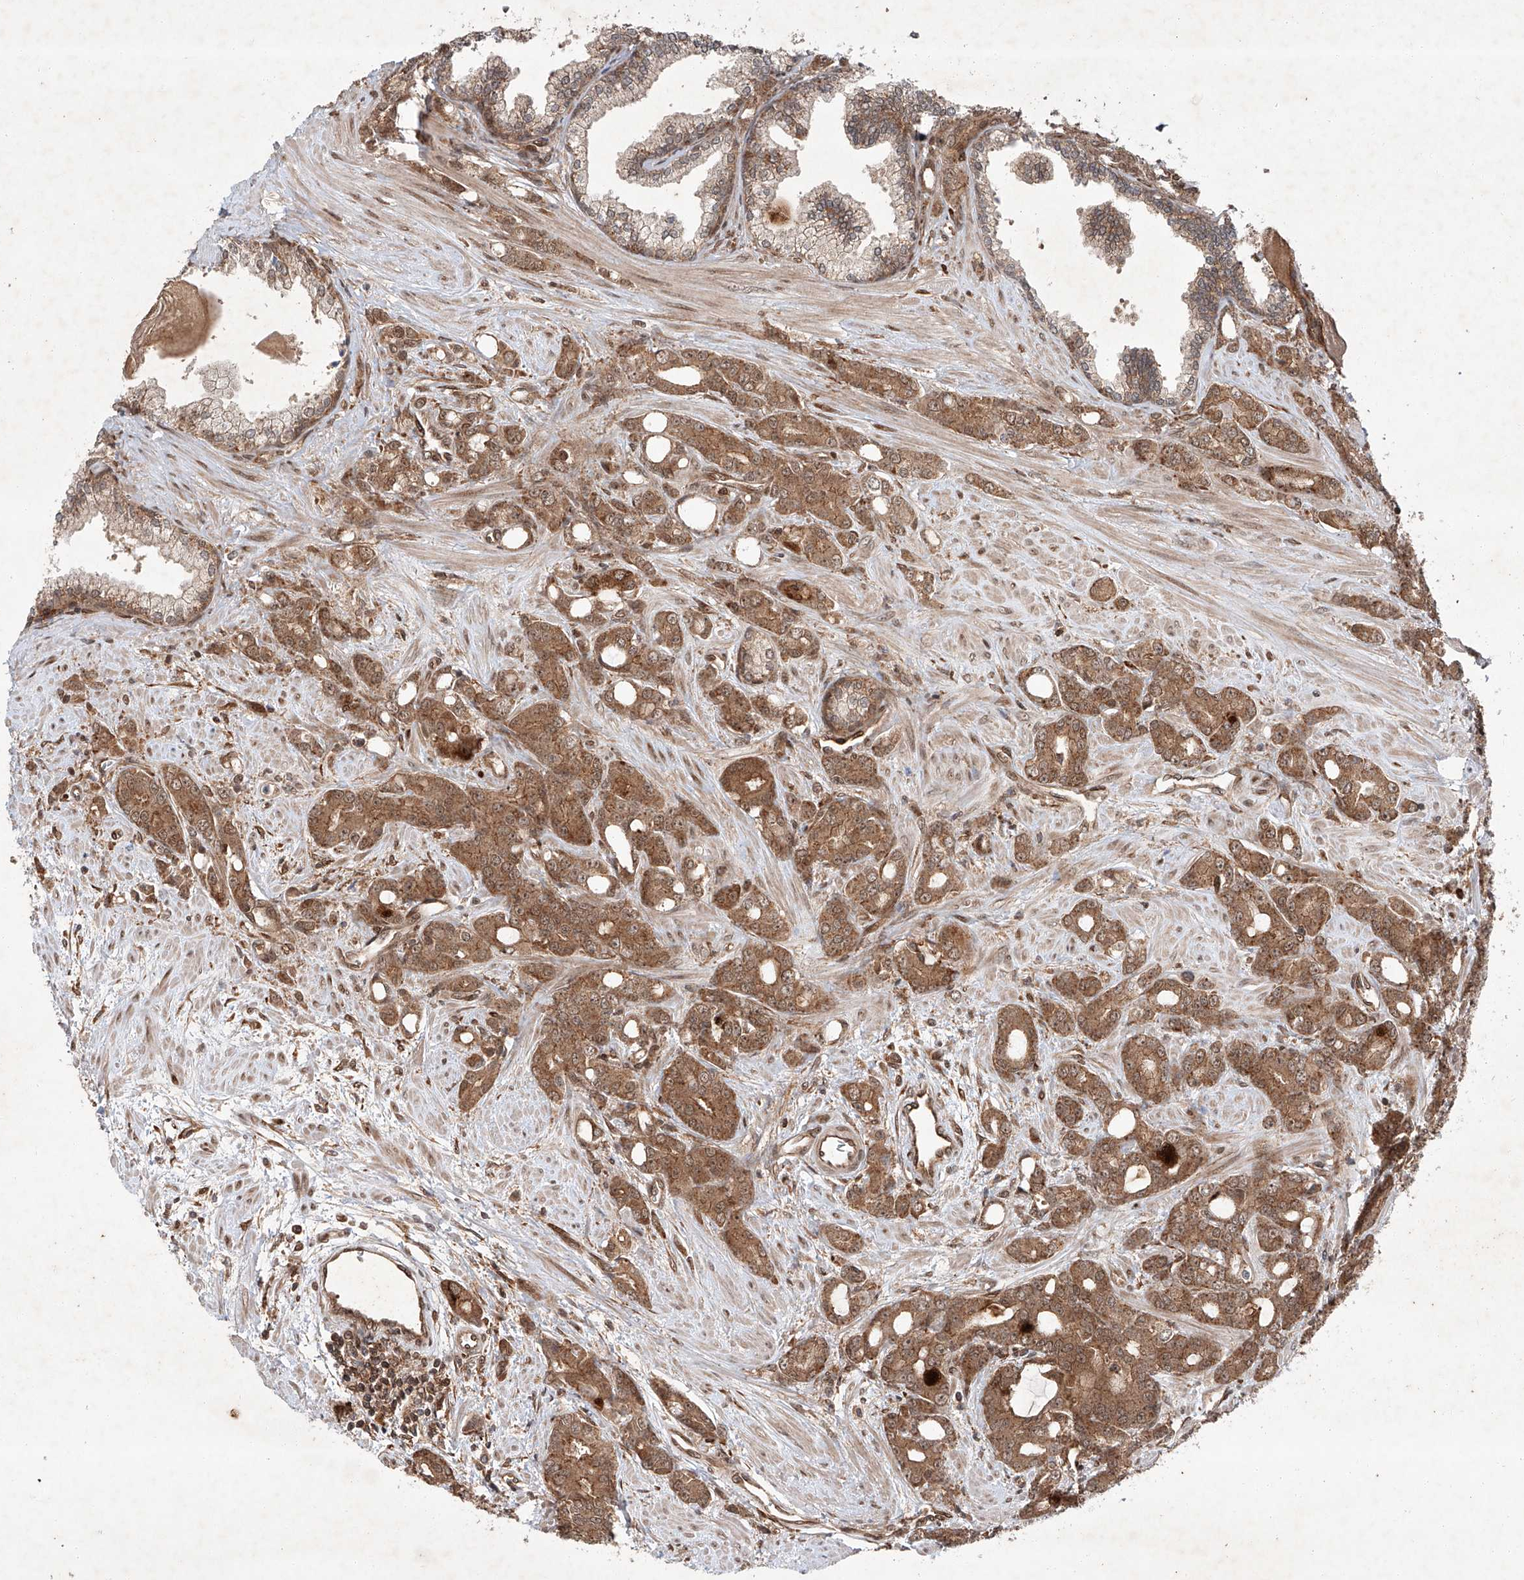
{"staining": {"intensity": "moderate", "quantity": ">75%", "location": "cytoplasmic/membranous,nuclear"}, "tissue": "prostate cancer", "cell_type": "Tumor cells", "image_type": "cancer", "snomed": [{"axis": "morphology", "description": "Adenocarcinoma, High grade"}, {"axis": "topography", "description": "Prostate"}], "caption": "The micrograph demonstrates immunohistochemical staining of prostate high-grade adenocarcinoma. There is moderate cytoplasmic/membranous and nuclear positivity is appreciated in approximately >75% of tumor cells.", "gene": "ZFP28", "patient": {"sex": "male", "age": 62}}